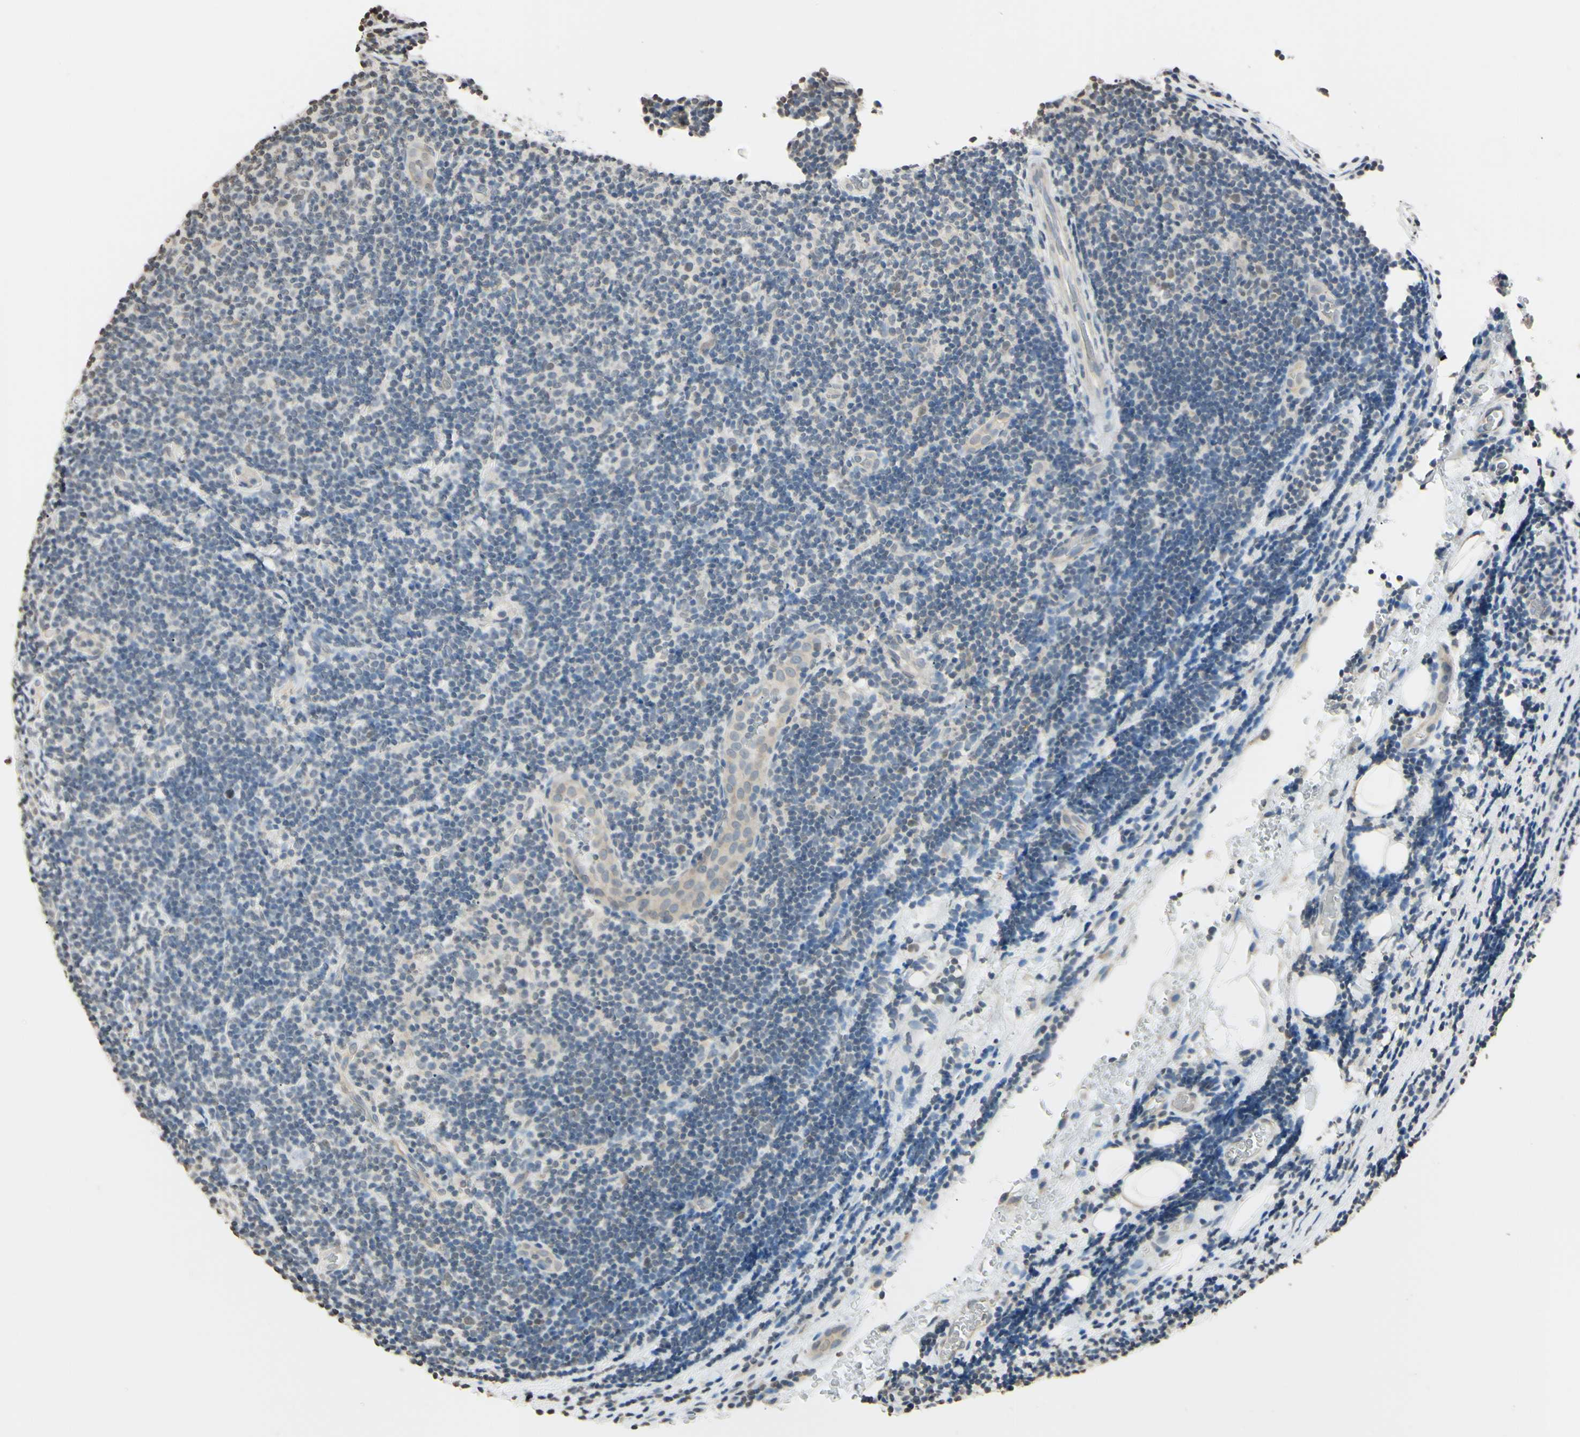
{"staining": {"intensity": "weak", "quantity": "<25%", "location": "nuclear"}, "tissue": "lymphoma", "cell_type": "Tumor cells", "image_type": "cancer", "snomed": [{"axis": "morphology", "description": "Malignant lymphoma, non-Hodgkin's type, Low grade"}, {"axis": "topography", "description": "Lymph node"}], "caption": "Immunohistochemistry histopathology image of human lymphoma stained for a protein (brown), which demonstrates no expression in tumor cells.", "gene": "CDC45", "patient": {"sex": "male", "age": 83}}